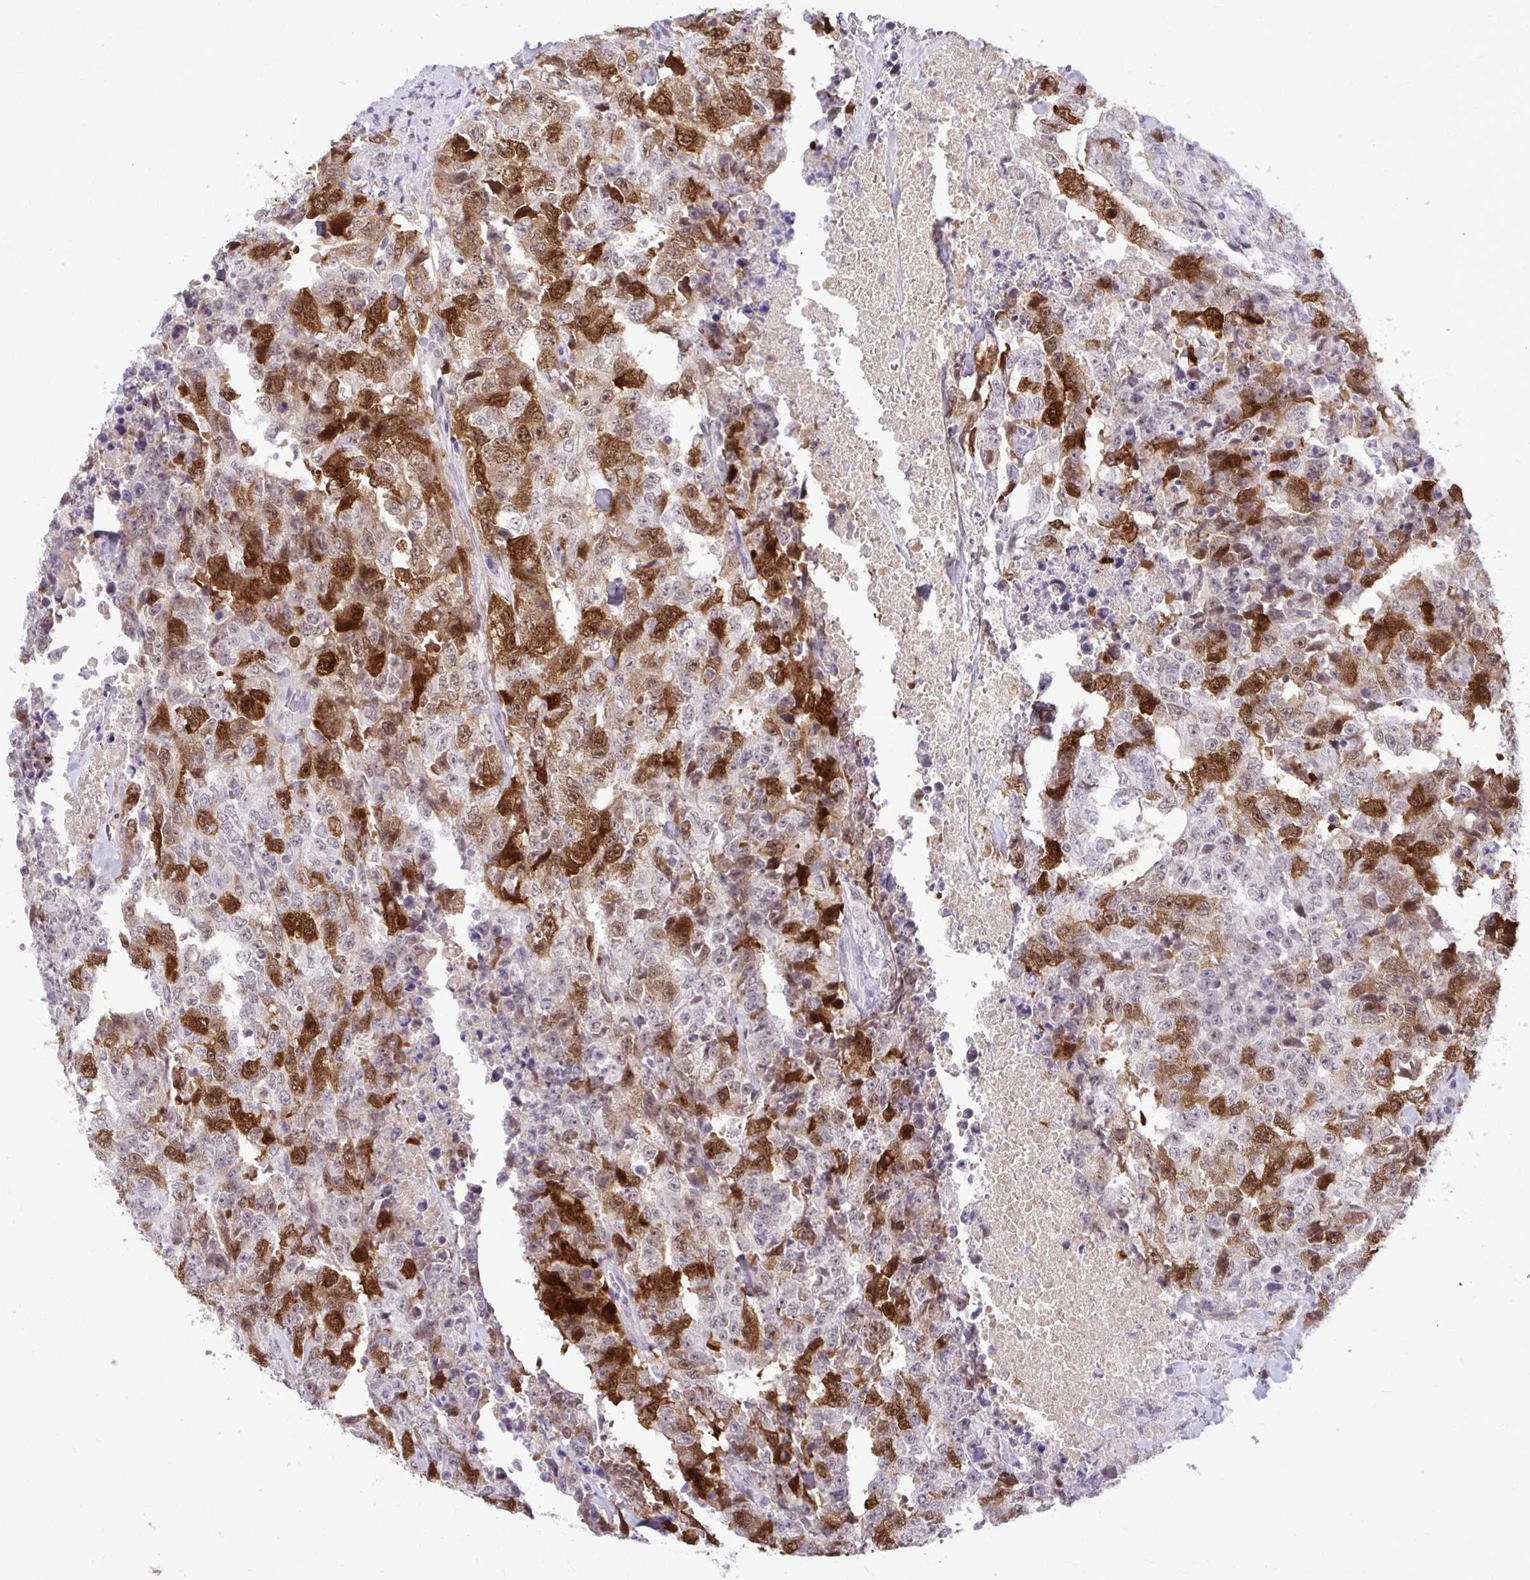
{"staining": {"intensity": "strong", "quantity": ">75%", "location": "cytoplasmic/membranous,nuclear"}, "tissue": "testis cancer", "cell_type": "Tumor cells", "image_type": "cancer", "snomed": [{"axis": "morphology", "description": "Carcinoma, Embryonal, NOS"}, {"axis": "topography", "description": "Testis"}], "caption": "Protein analysis of testis cancer (embryonal carcinoma) tissue reveals strong cytoplasmic/membranous and nuclear positivity in approximately >75% of tumor cells. Nuclei are stained in blue.", "gene": "CDC20", "patient": {"sex": "male", "age": 24}}